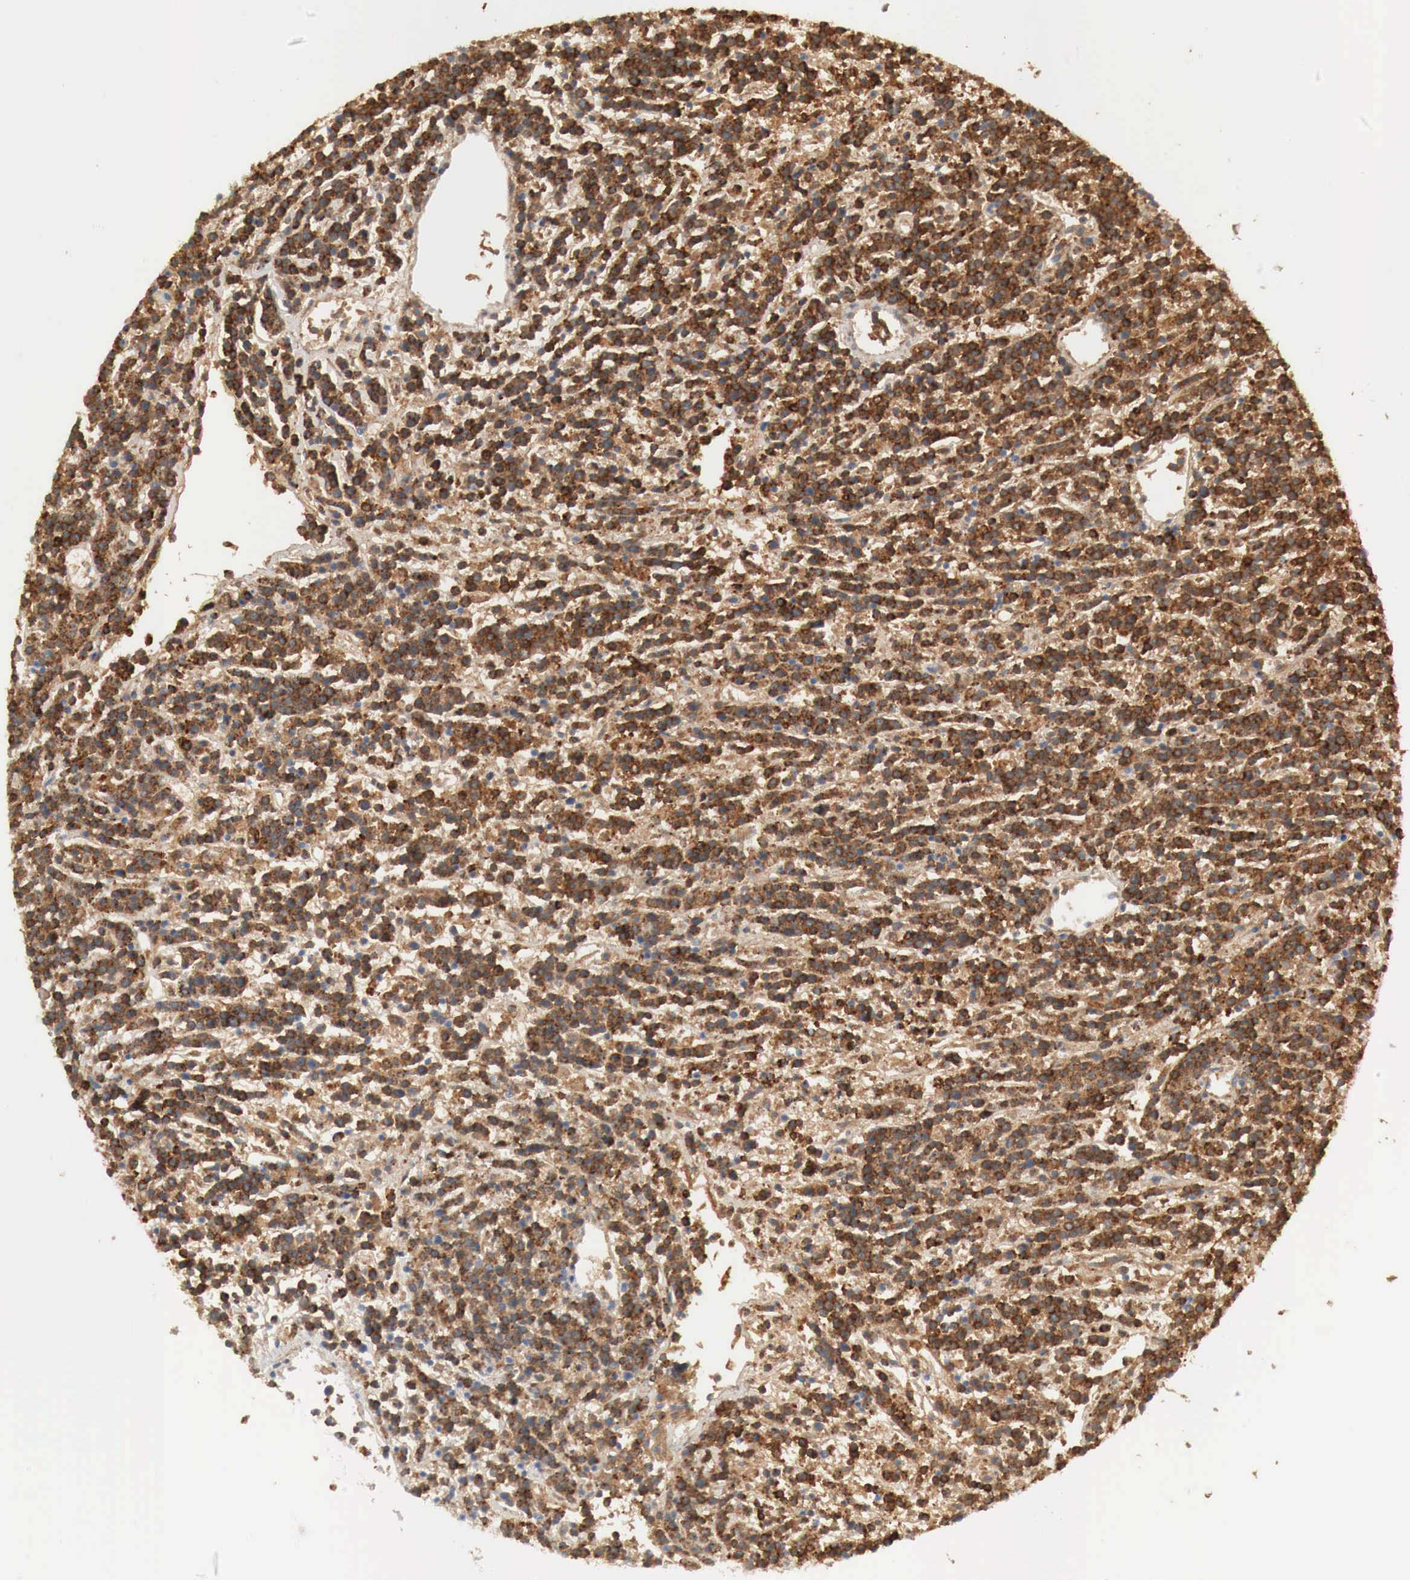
{"staining": {"intensity": "strong", "quantity": ">75%", "location": "cytoplasmic/membranous"}, "tissue": "lymphoma", "cell_type": "Tumor cells", "image_type": "cancer", "snomed": [{"axis": "morphology", "description": "Malignant lymphoma, non-Hodgkin's type, High grade"}, {"axis": "topography", "description": "Ovary"}], "caption": "About >75% of tumor cells in lymphoma display strong cytoplasmic/membranous protein staining as visualized by brown immunohistochemical staining.", "gene": "IGLC3", "patient": {"sex": "female", "age": 56}}